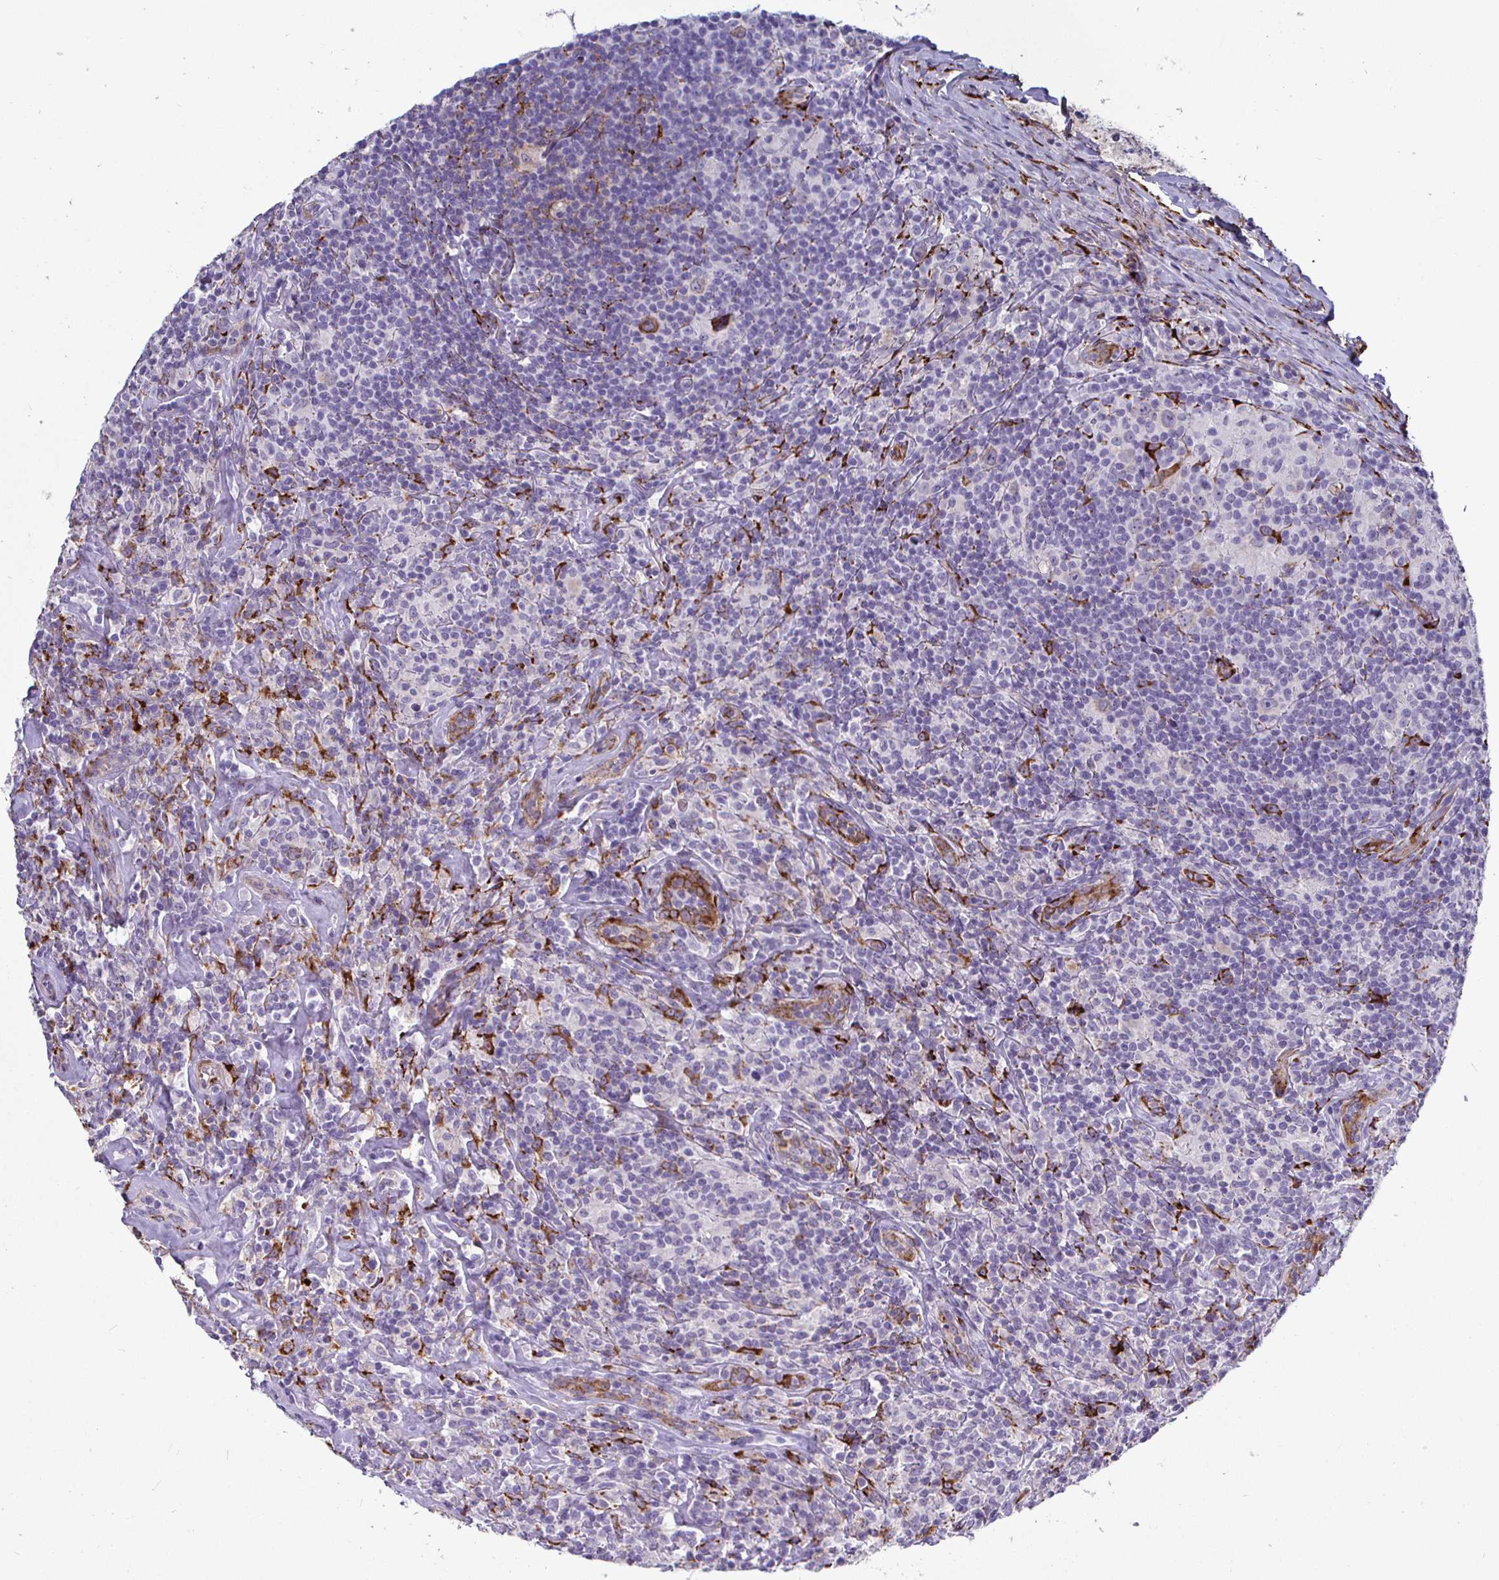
{"staining": {"intensity": "moderate", "quantity": "25%-75%", "location": "cytoplasmic/membranous"}, "tissue": "lymphoma", "cell_type": "Tumor cells", "image_type": "cancer", "snomed": [{"axis": "morphology", "description": "Hodgkin's disease, NOS"}, {"axis": "morphology", "description": "Hodgkin's lymphoma, nodular sclerosis"}, {"axis": "topography", "description": "Lymph node"}], "caption": "Protein staining by immunohistochemistry demonstrates moderate cytoplasmic/membranous positivity in about 25%-75% of tumor cells in Hodgkin's lymphoma, nodular sclerosis.", "gene": "P4HA2", "patient": {"sex": "female", "age": 10}}